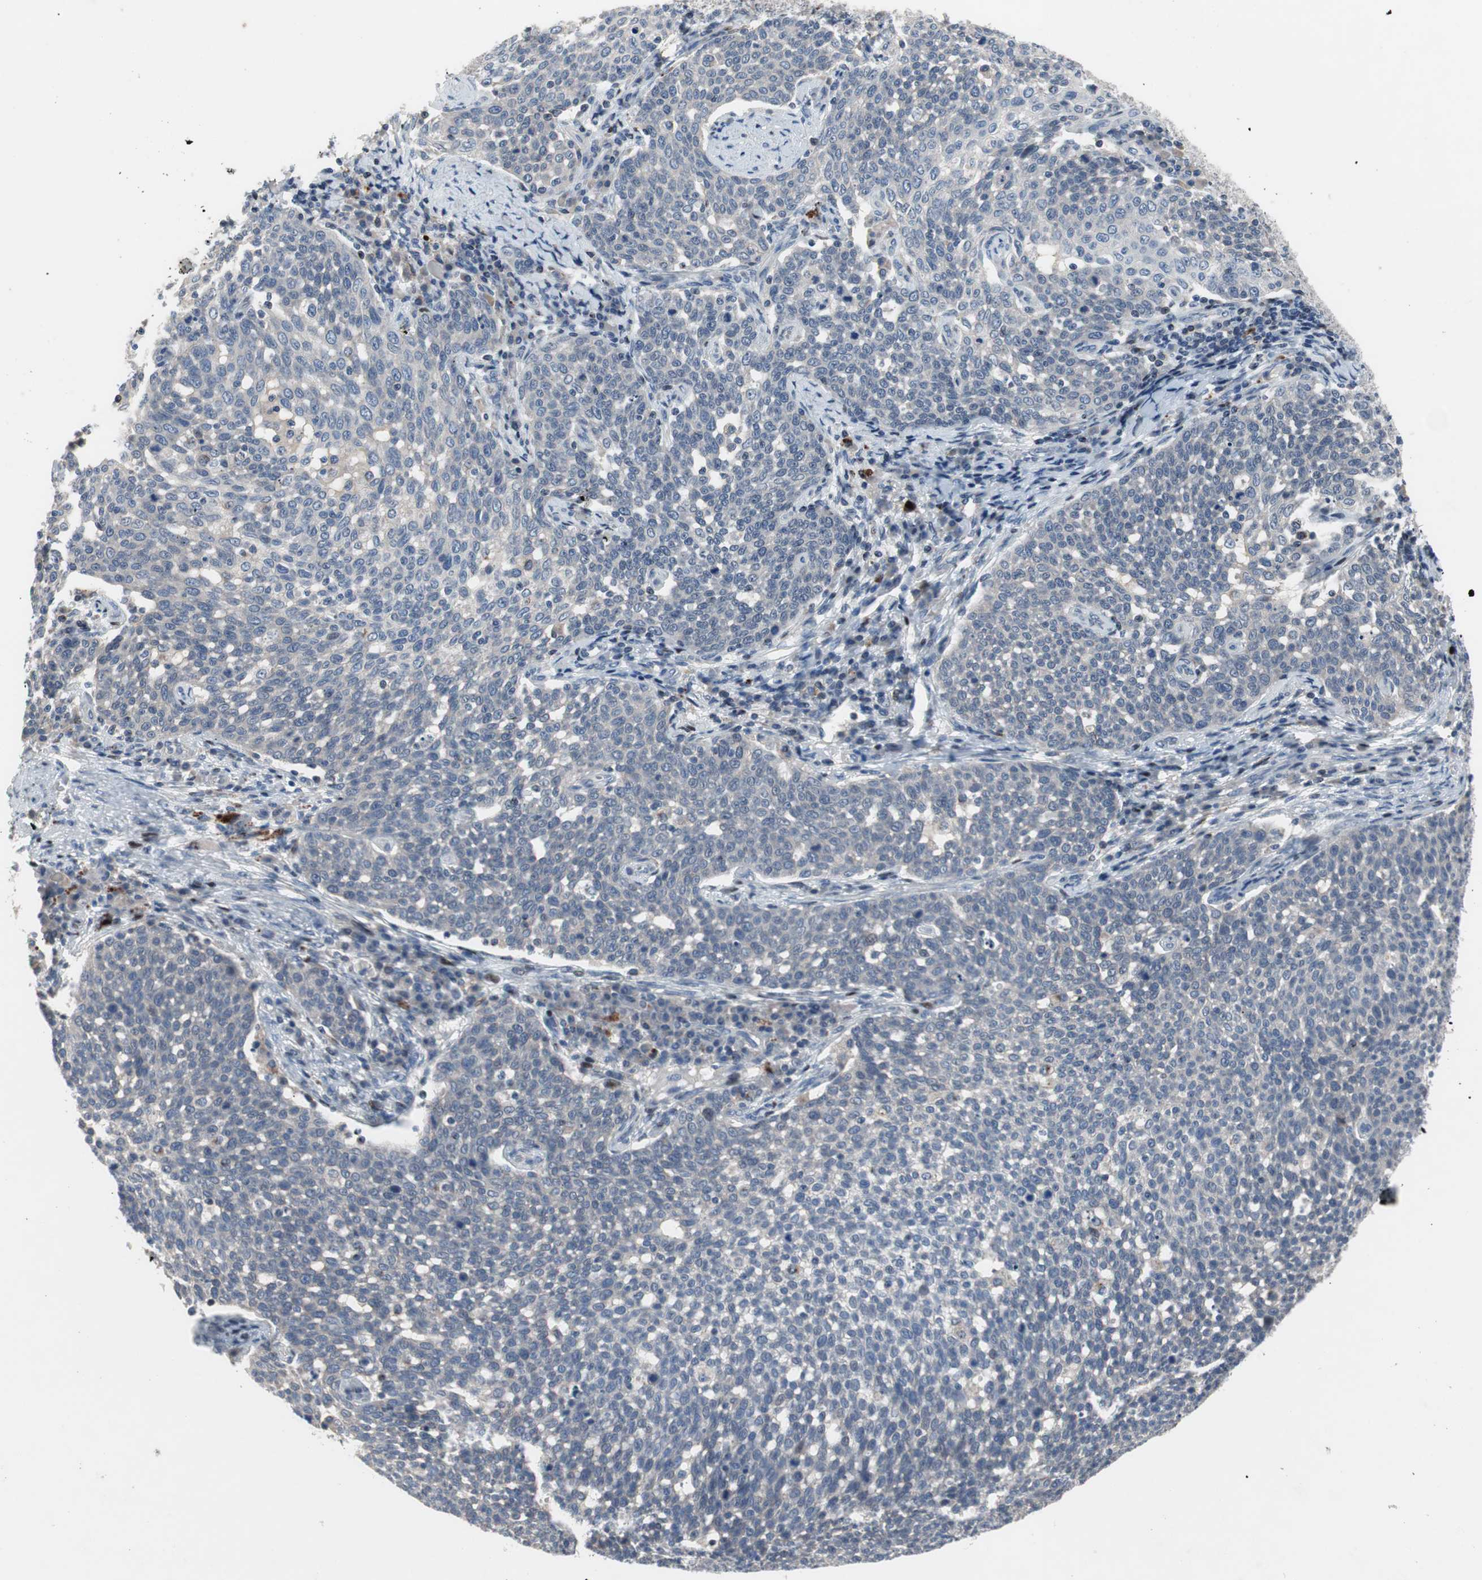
{"staining": {"intensity": "weak", "quantity": "<25%", "location": "cytoplasmic/membranous"}, "tissue": "cervical cancer", "cell_type": "Tumor cells", "image_type": "cancer", "snomed": [{"axis": "morphology", "description": "Squamous cell carcinoma, NOS"}, {"axis": "topography", "description": "Cervix"}], "caption": "High magnification brightfield microscopy of cervical cancer stained with DAB (brown) and counterstained with hematoxylin (blue): tumor cells show no significant expression. Brightfield microscopy of IHC stained with DAB (3,3'-diaminobenzidine) (brown) and hematoxylin (blue), captured at high magnification.", "gene": "MUTYH", "patient": {"sex": "female", "age": 34}}